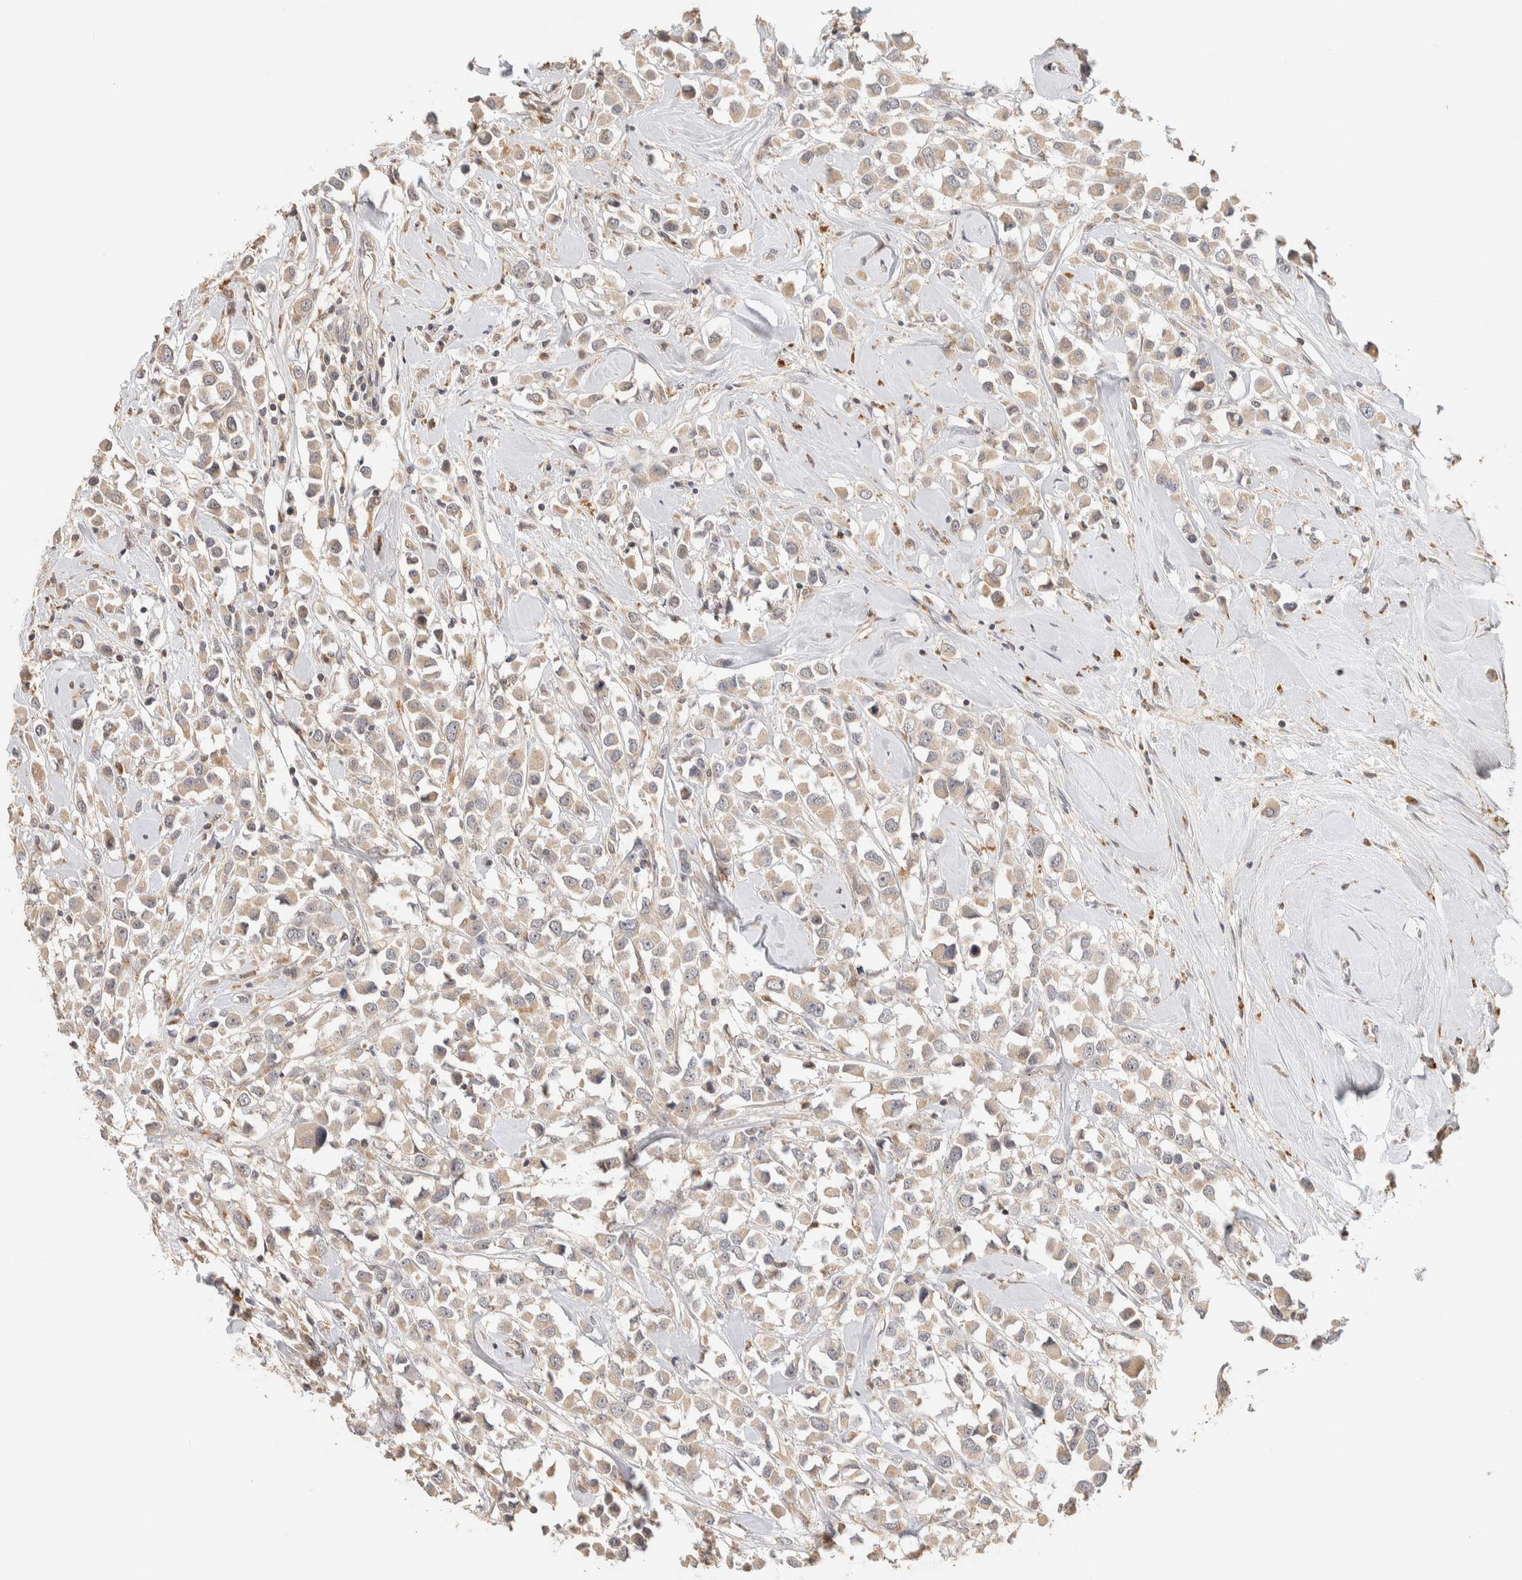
{"staining": {"intensity": "weak", "quantity": "25%-75%", "location": "cytoplasmic/membranous"}, "tissue": "breast cancer", "cell_type": "Tumor cells", "image_type": "cancer", "snomed": [{"axis": "morphology", "description": "Duct carcinoma"}, {"axis": "topography", "description": "Breast"}], "caption": "Tumor cells exhibit weak cytoplasmic/membranous positivity in about 25%-75% of cells in intraductal carcinoma (breast).", "gene": "ITPA", "patient": {"sex": "female", "age": 61}}